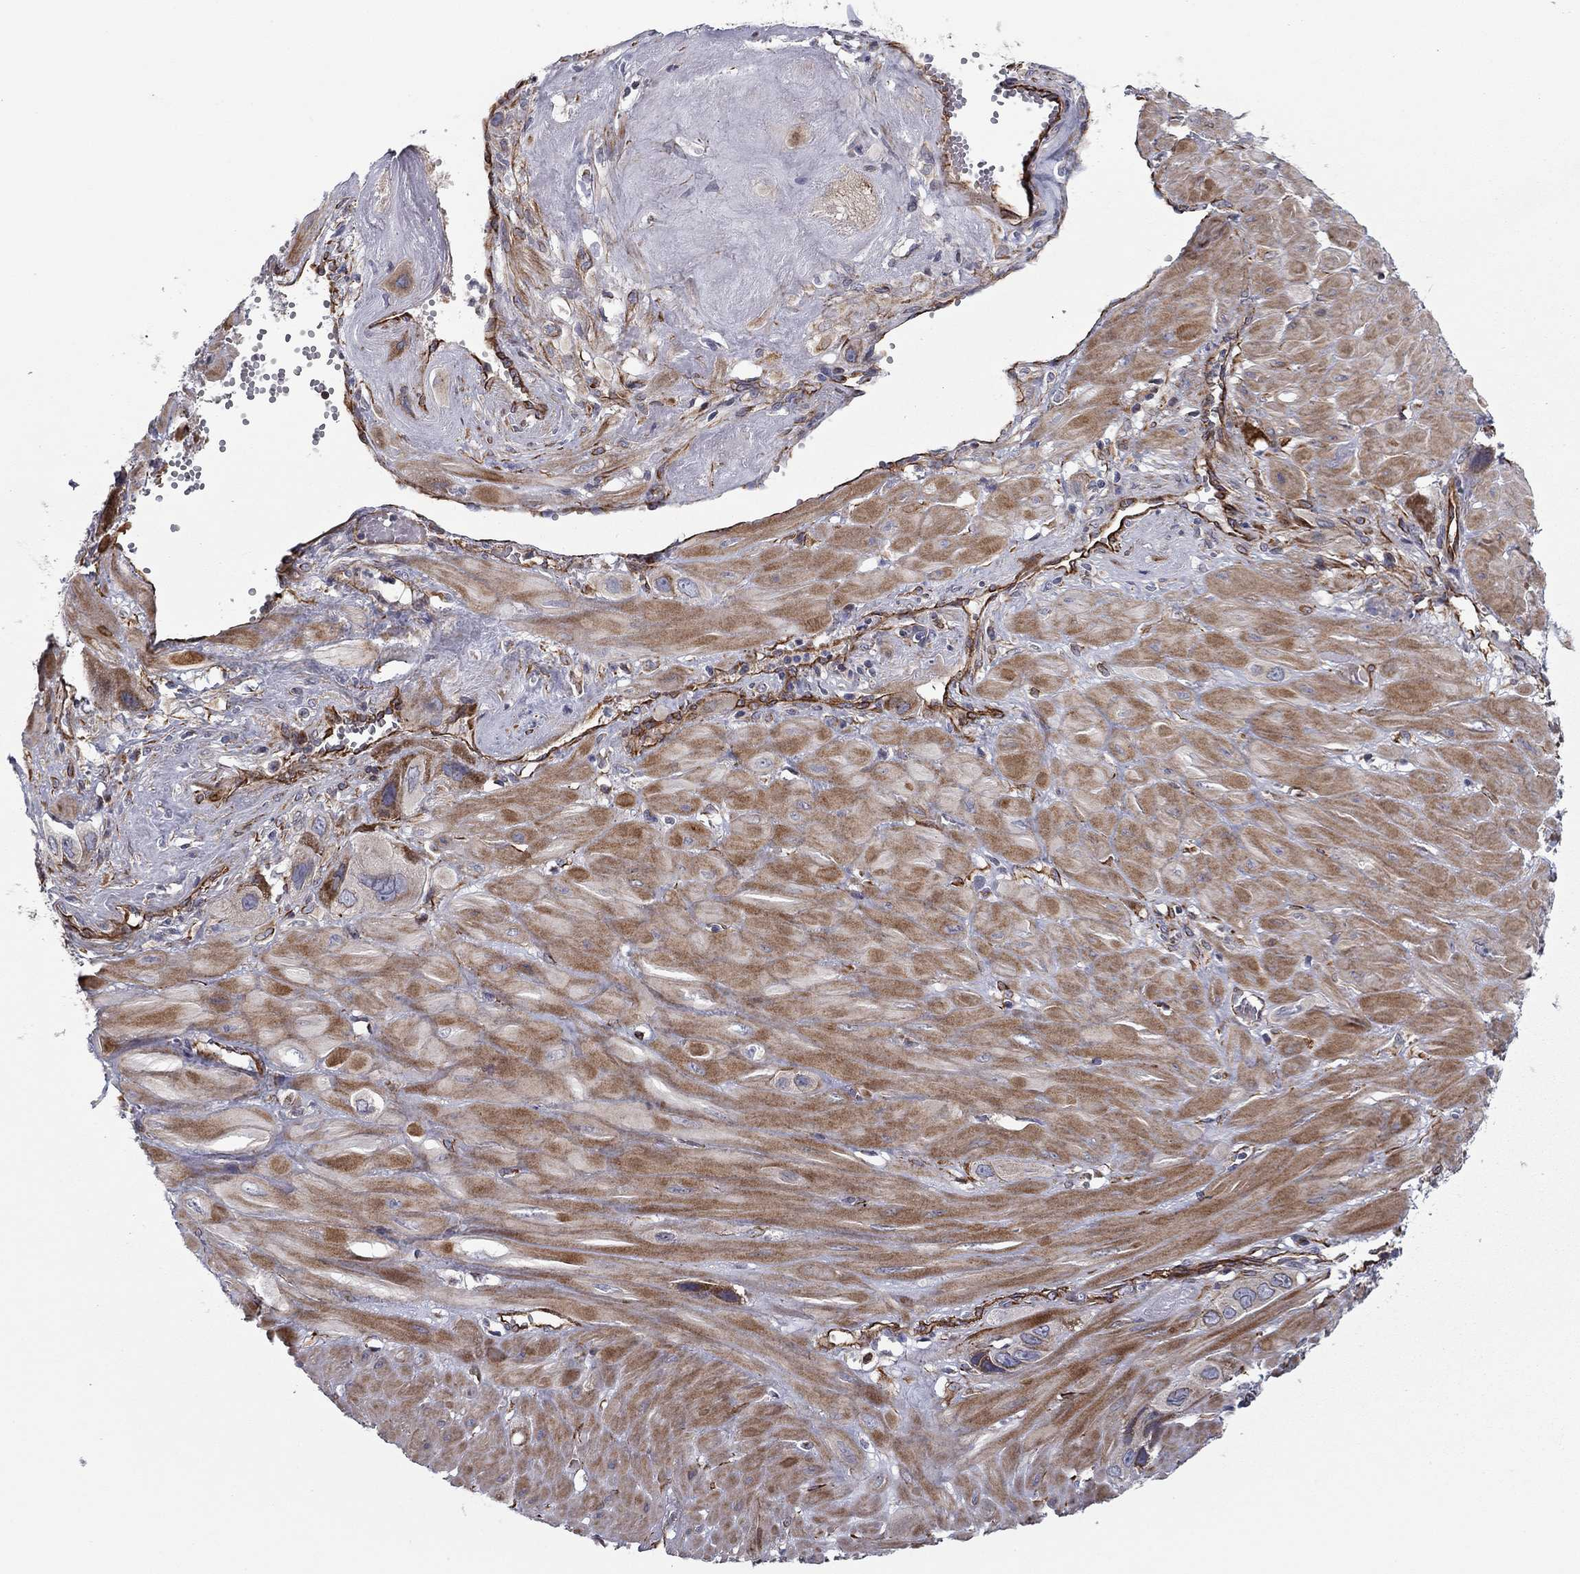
{"staining": {"intensity": "negative", "quantity": "none", "location": "none"}, "tissue": "cervical cancer", "cell_type": "Tumor cells", "image_type": "cancer", "snomed": [{"axis": "morphology", "description": "Squamous cell carcinoma, NOS"}, {"axis": "topography", "description": "Cervix"}], "caption": "IHC histopathology image of neoplastic tissue: human cervical squamous cell carcinoma stained with DAB reveals no significant protein staining in tumor cells.", "gene": "CLSTN1", "patient": {"sex": "female", "age": 34}}